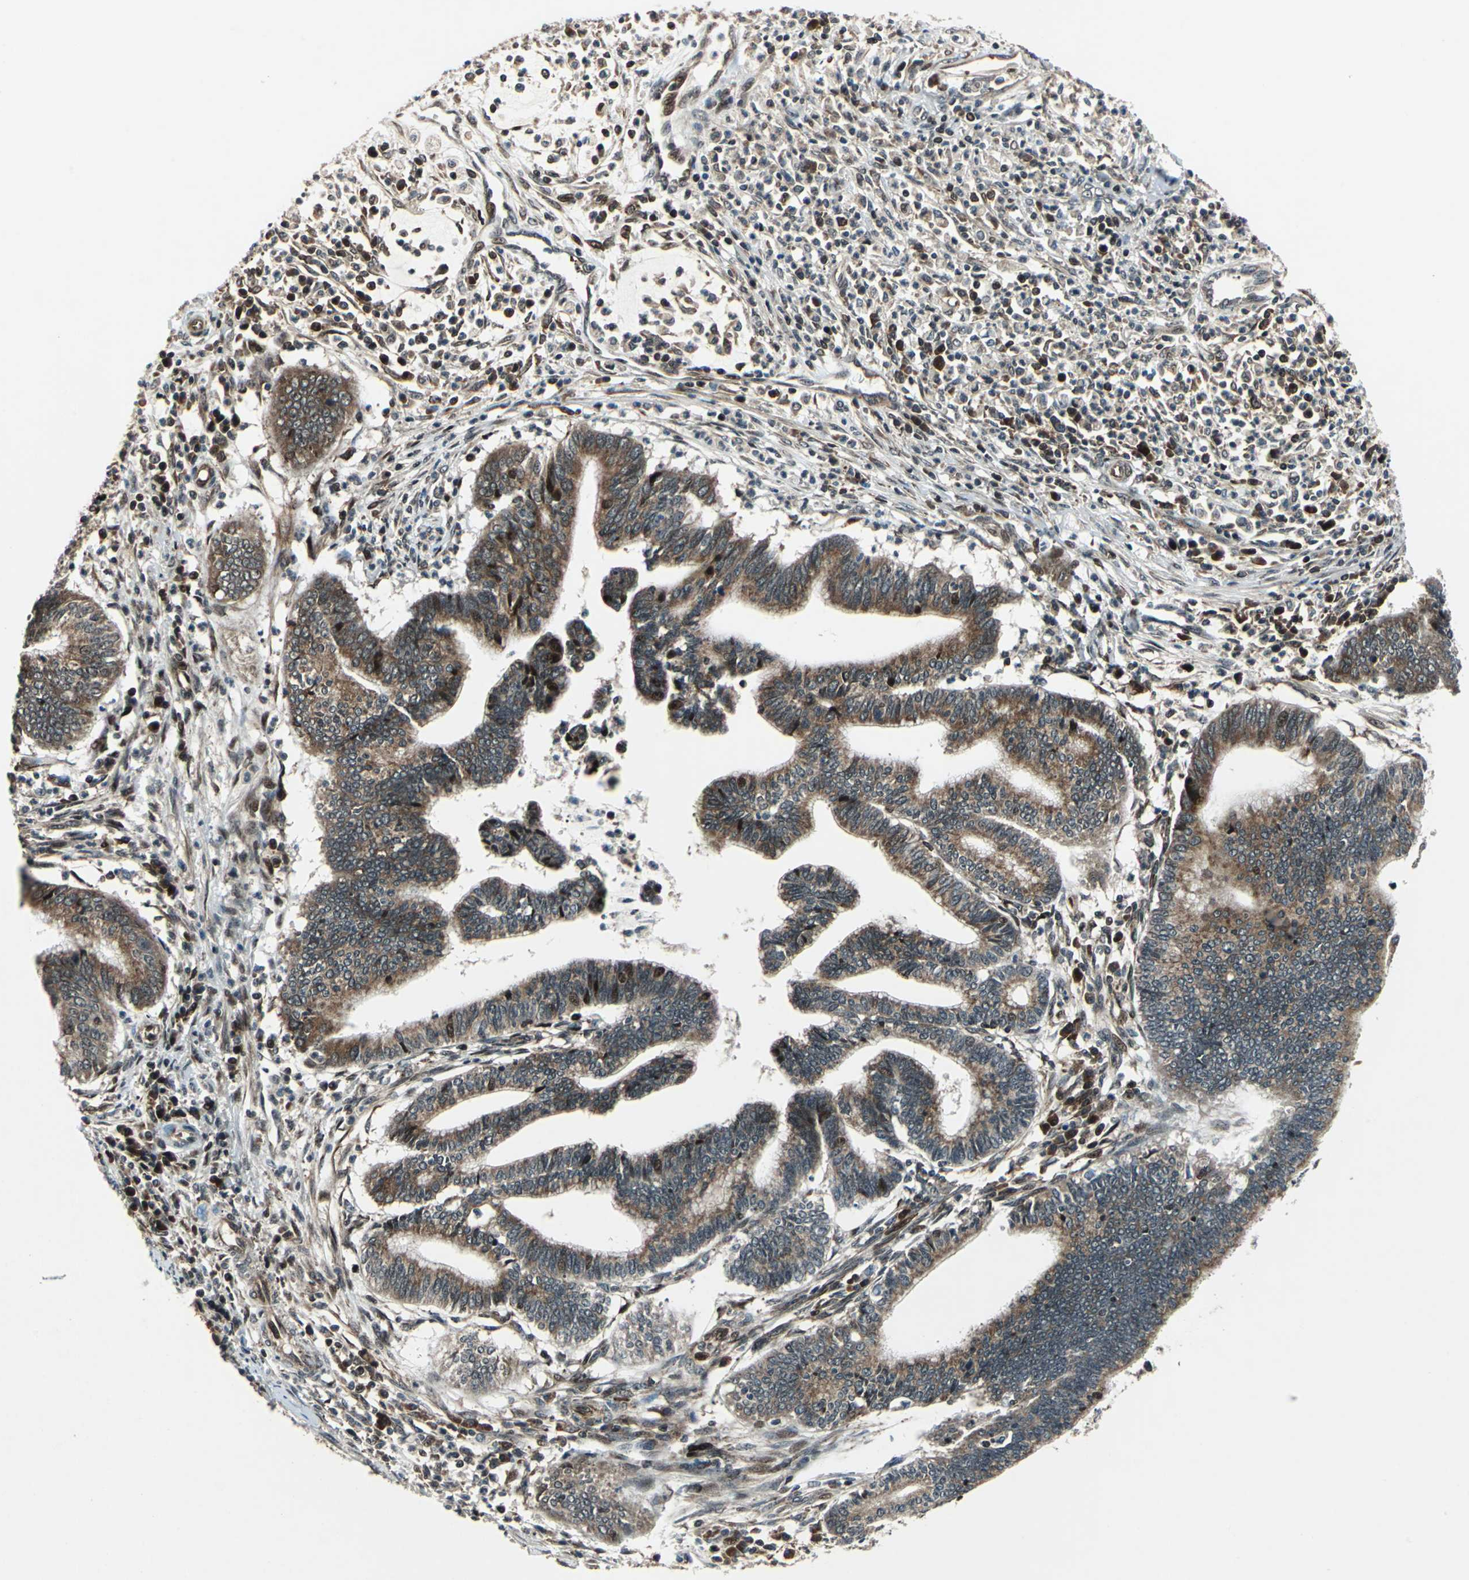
{"staining": {"intensity": "moderate", "quantity": "25%-75%", "location": "cytoplasmic/membranous,nuclear"}, "tissue": "cervical cancer", "cell_type": "Tumor cells", "image_type": "cancer", "snomed": [{"axis": "morphology", "description": "Adenocarcinoma, NOS"}, {"axis": "topography", "description": "Cervix"}], "caption": "Immunohistochemical staining of cervical cancer shows medium levels of moderate cytoplasmic/membranous and nuclear positivity in about 25%-75% of tumor cells.", "gene": "AATF", "patient": {"sex": "female", "age": 36}}